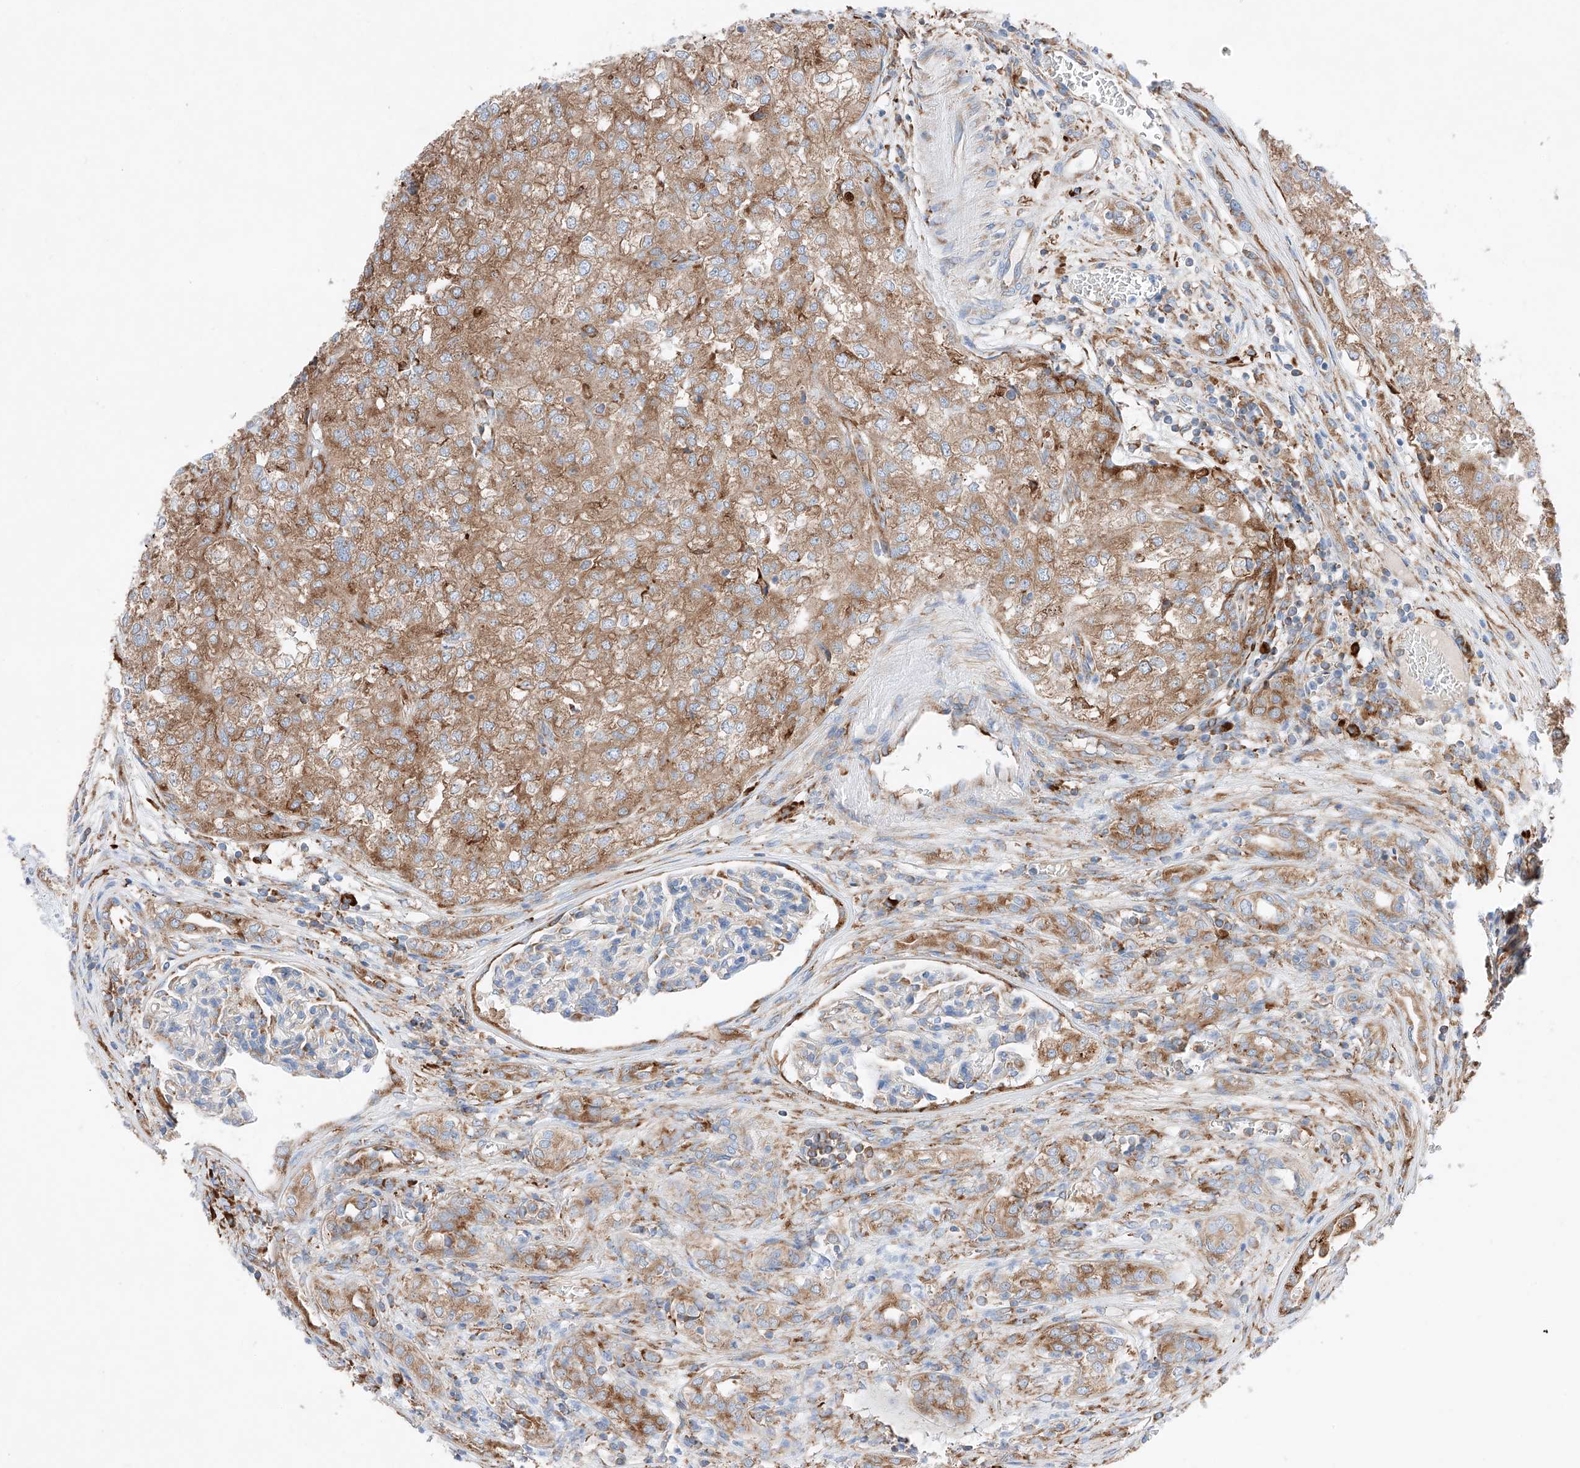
{"staining": {"intensity": "moderate", "quantity": ">75%", "location": "cytoplasmic/membranous"}, "tissue": "renal cancer", "cell_type": "Tumor cells", "image_type": "cancer", "snomed": [{"axis": "morphology", "description": "Adenocarcinoma, NOS"}, {"axis": "topography", "description": "Kidney"}], "caption": "An immunohistochemistry histopathology image of tumor tissue is shown. Protein staining in brown shows moderate cytoplasmic/membranous positivity in renal cancer within tumor cells. (Brightfield microscopy of DAB IHC at high magnification).", "gene": "CRELD1", "patient": {"sex": "female", "age": 54}}